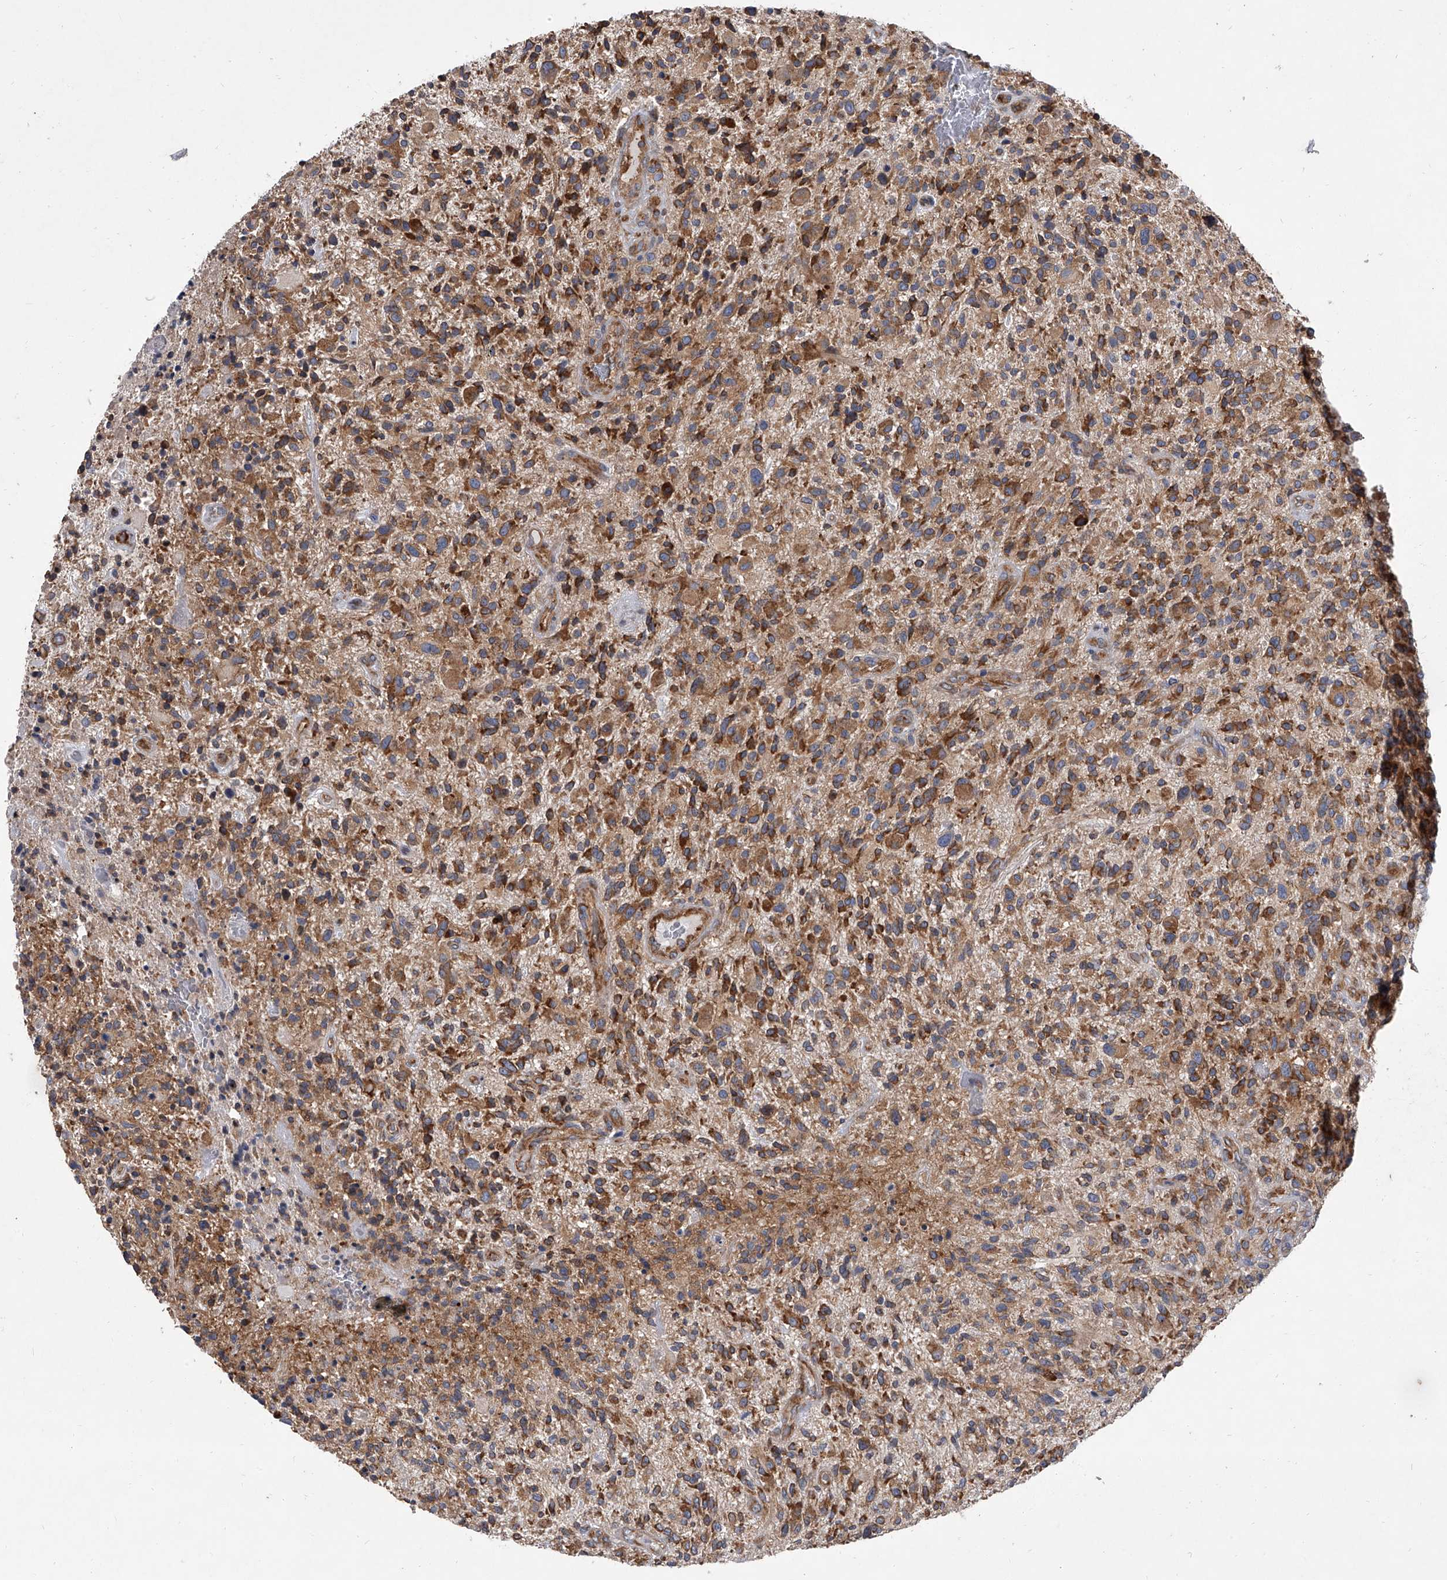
{"staining": {"intensity": "moderate", "quantity": "25%-75%", "location": "cytoplasmic/membranous"}, "tissue": "glioma", "cell_type": "Tumor cells", "image_type": "cancer", "snomed": [{"axis": "morphology", "description": "Glioma, malignant, High grade"}, {"axis": "topography", "description": "Brain"}], "caption": "IHC image of neoplastic tissue: glioma stained using IHC demonstrates medium levels of moderate protein expression localized specifically in the cytoplasmic/membranous of tumor cells, appearing as a cytoplasmic/membranous brown color.", "gene": "EIF2S2", "patient": {"sex": "male", "age": 47}}